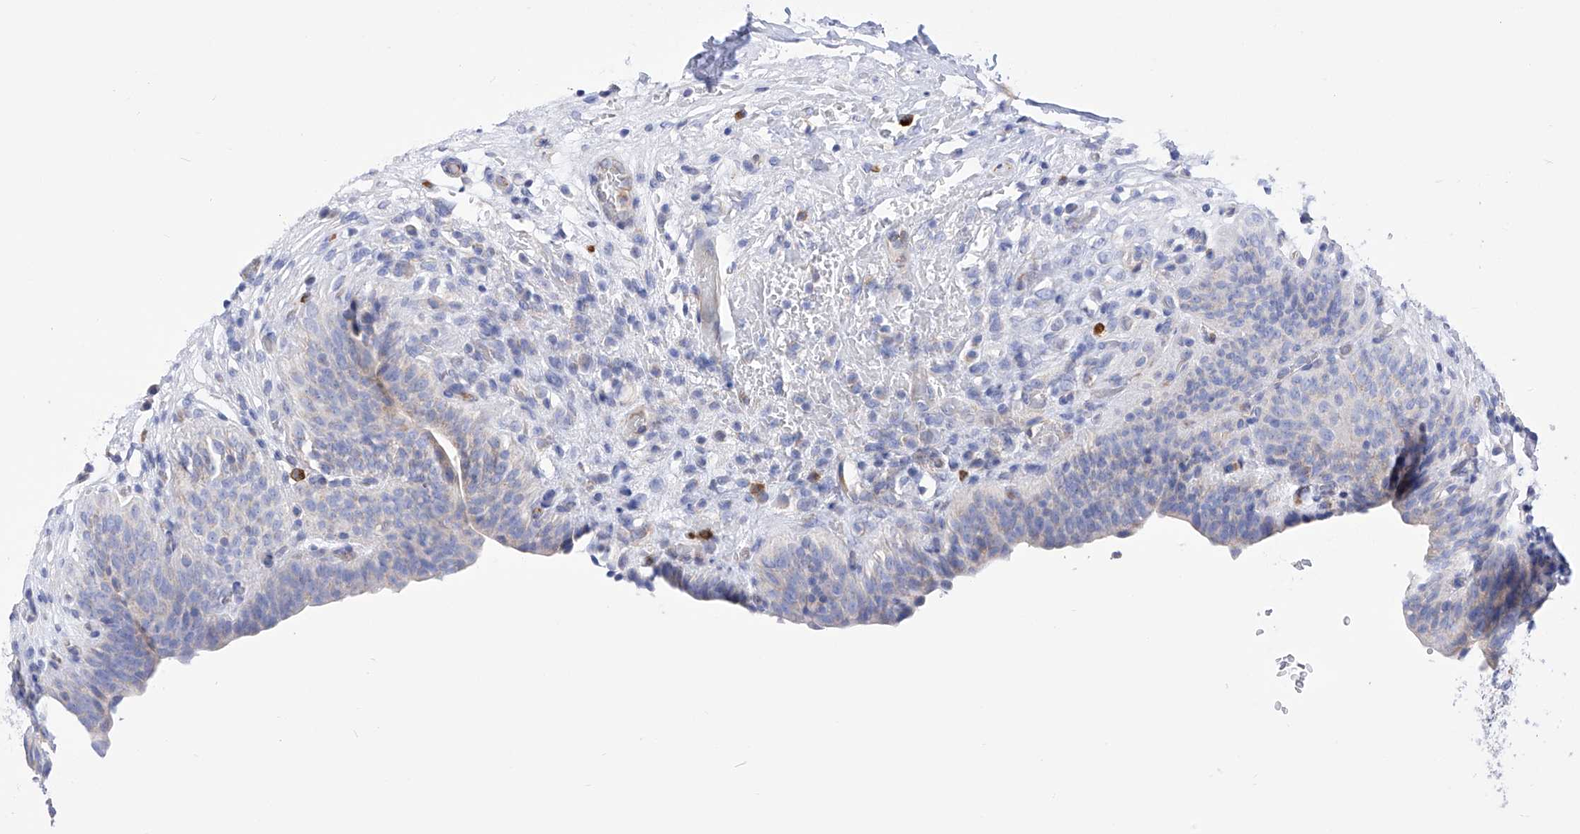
{"staining": {"intensity": "negative", "quantity": "none", "location": "none"}, "tissue": "urinary bladder", "cell_type": "Urothelial cells", "image_type": "normal", "snomed": [{"axis": "morphology", "description": "Normal tissue, NOS"}, {"axis": "topography", "description": "Urinary bladder"}], "caption": "Urinary bladder was stained to show a protein in brown. There is no significant positivity in urothelial cells. (DAB immunohistochemistry, high magnification).", "gene": "FLG", "patient": {"sex": "male", "age": 83}}